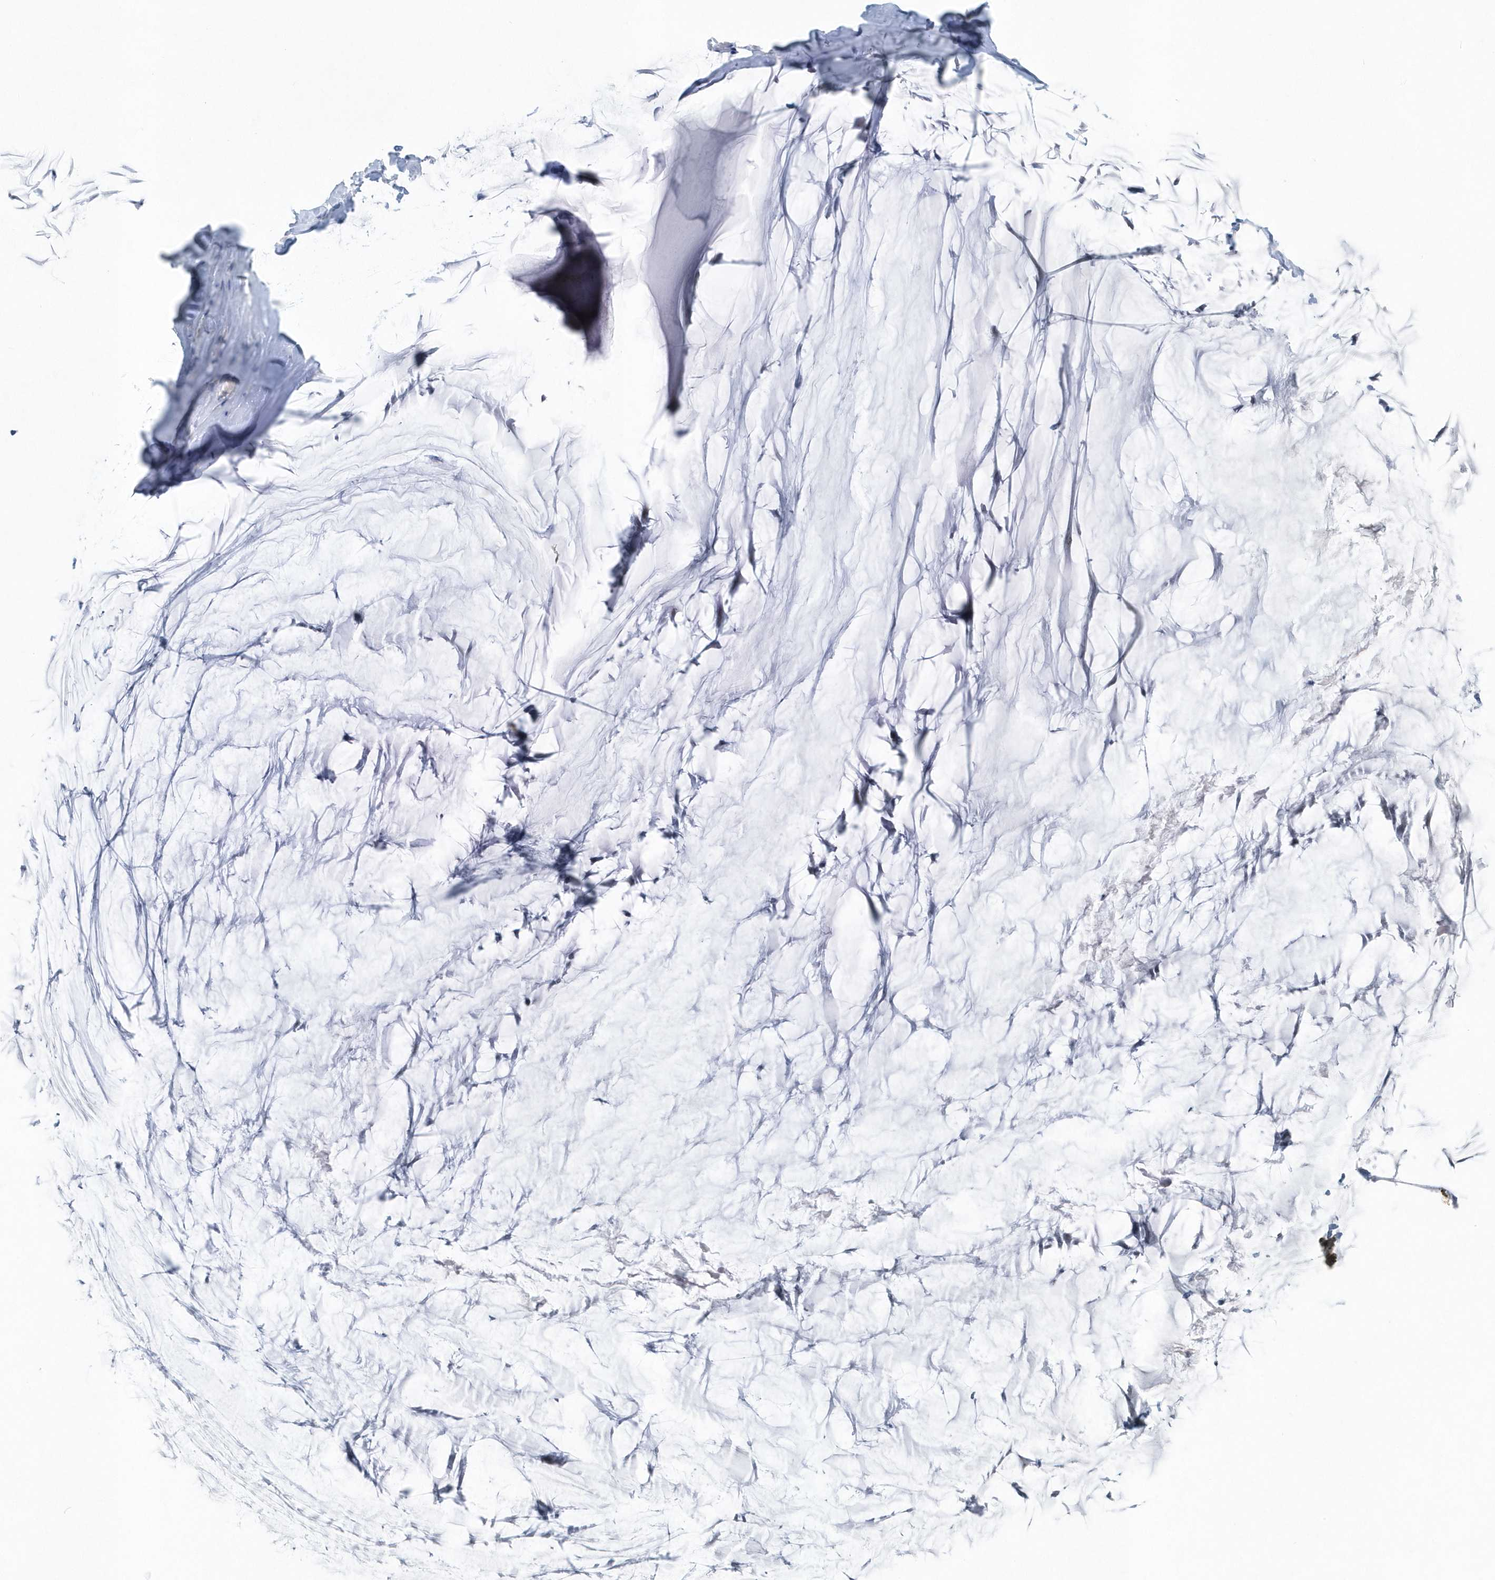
{"staining": {"intensity": "negative", "quantity": "none", "location": "none"}, "tissue": "ovarian cancer", "cell_type": "Tumor cells", "image_type": "cancer", "snomed": [{"axis": "morphology", "description": "Cystadenocarcinoma, mucinous, NOS"}, {"axis": "topography", "description": "Ovary"}], "caption": "Immunohistochemistry (IHC) micrograph of neoplastic tissue: human ovarian cancer stained with DAB (3,3'-diaminobenzidine) displays no significant protein expression in tumor cells.", "gene": "SPATA18", "patient": {"sex": "female", "age": 39}}